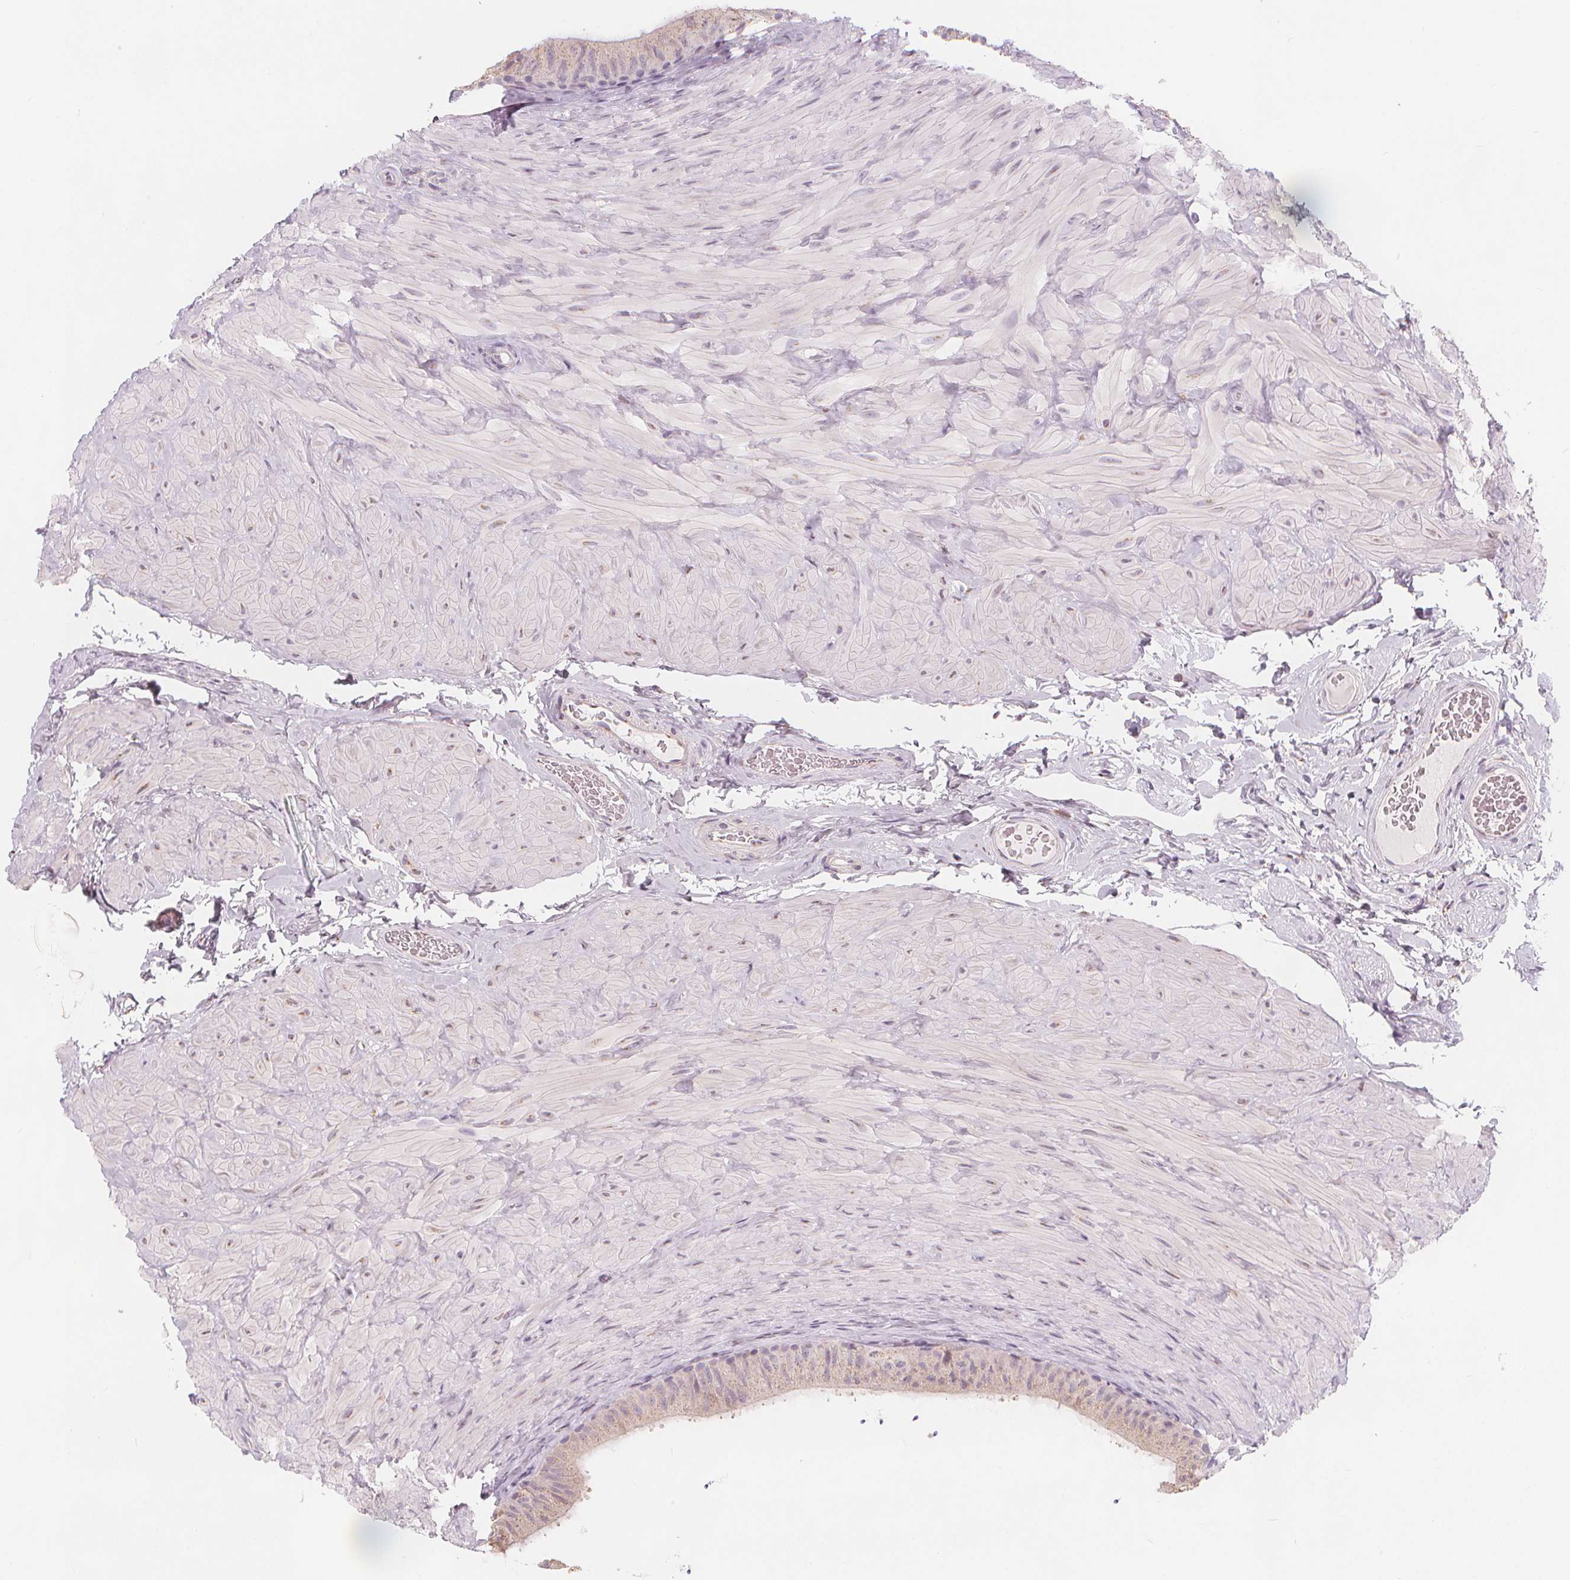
{"staining": {"intensity": "negative", "quantity": "none", "location": "none"}, "tissue": "epididymis", "cell_type": "Glandular cells", "image_type": "normal", "snomed": [{"axis": "morphology", "description": "Normal tissue, NOS"}, {"axis": "topography", "description": "Epididymis, spermatic cord, NOS"}, {"axis": "topography", "description": "Epididymis"}], "caption": "Immunohistochemistry (IHC) image of unremarkable epididymis stained for a protein (brown), which displays no staining in glandular cells. (DAB IHC visualized using brightfield microscopy, high magnification).", "gene": "TIPIN", "patient": {"sex": "male", "age": 31}}